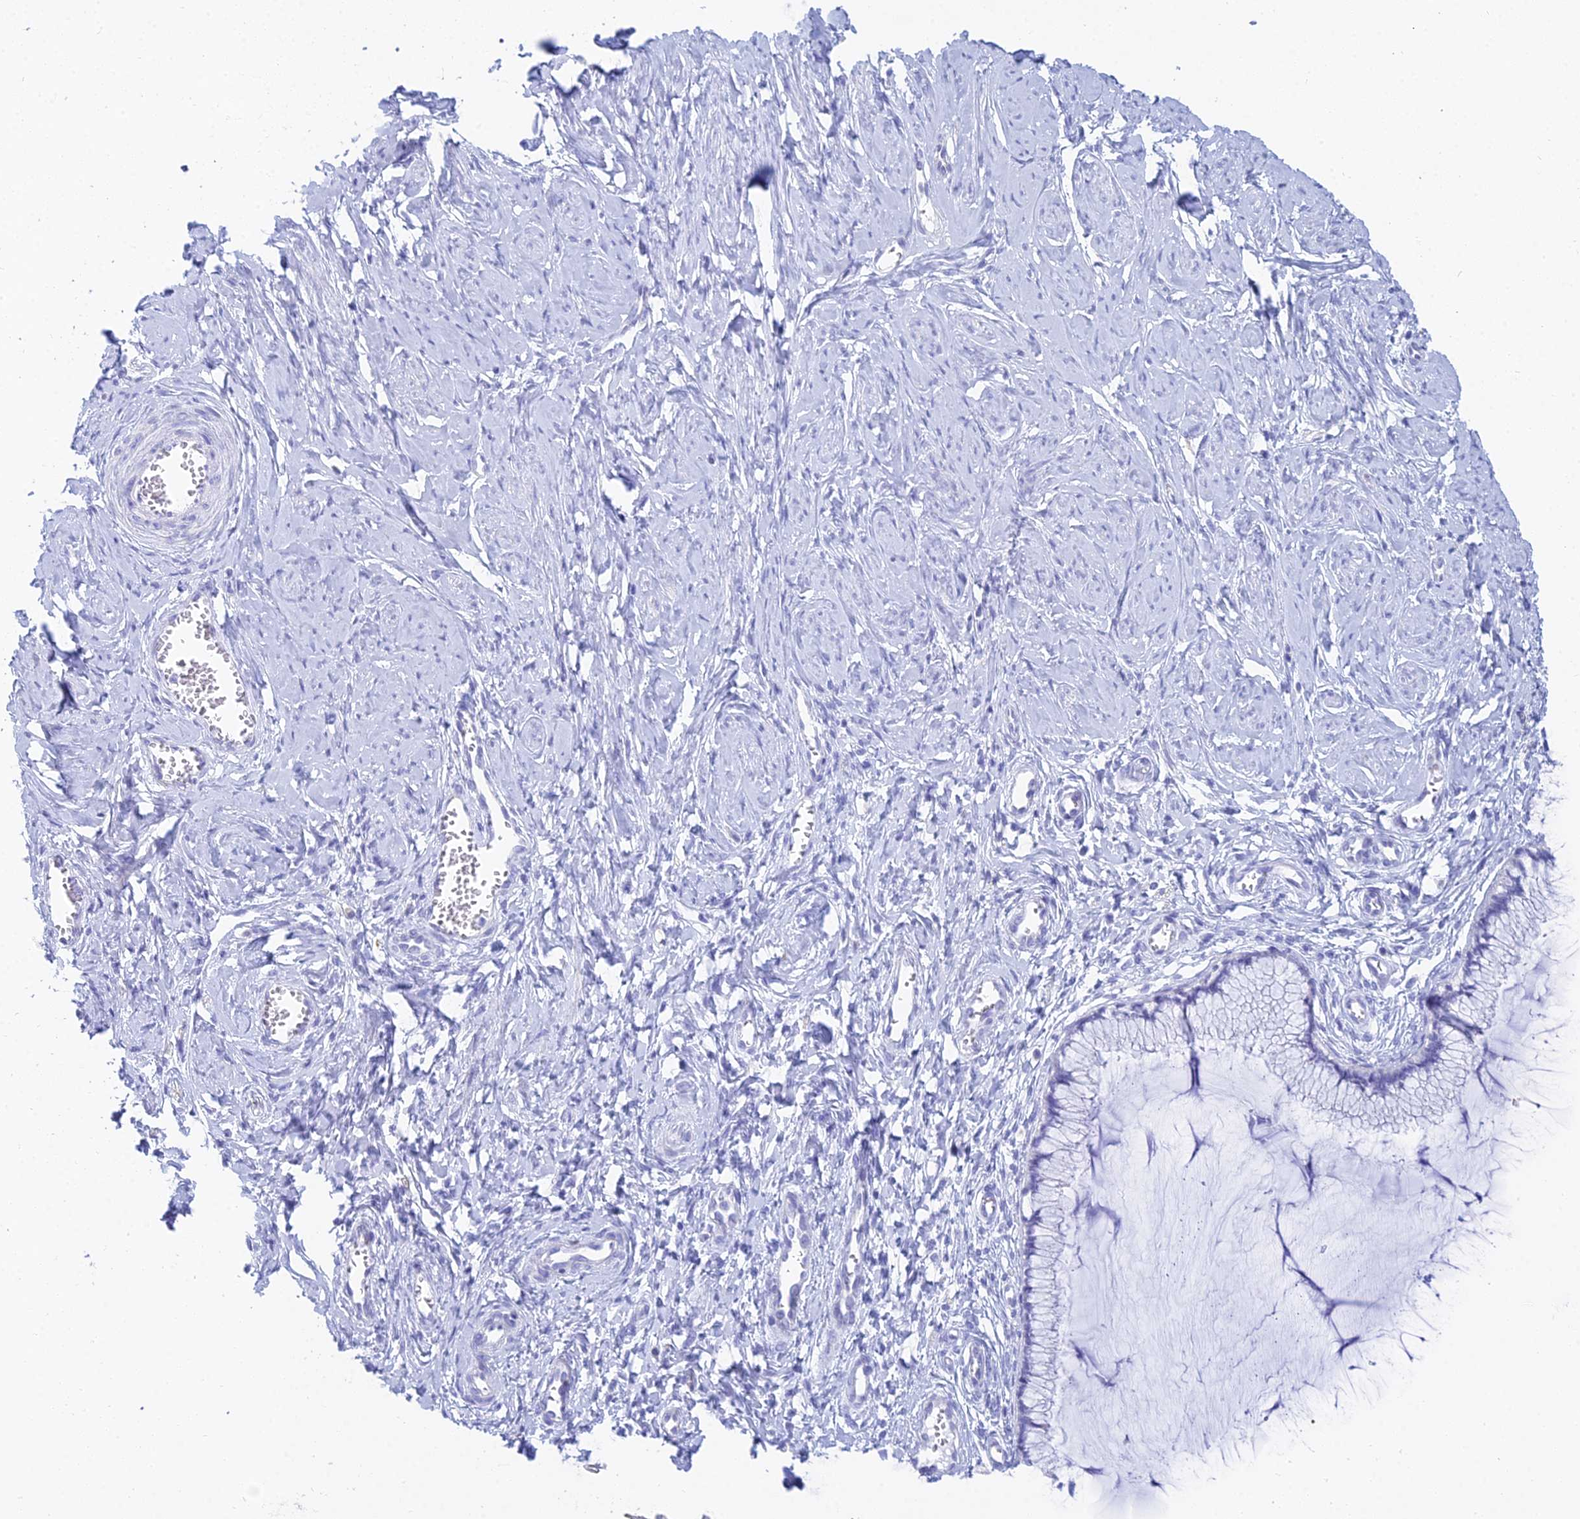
{"staining": {"intensity": "negative", "quantity": "none", "location": "none"}, "tissue": "cervix", "cell_type": "Glandular cells", "image_type": "normal", "snomed": [{"axis": "morphology", "description": "Normal tissue, NOS"}, {"axis": "morphology", "description": "Adenocarcinoma, NOS"}, {"axis": "topography", "description": "Cervix"}], "caption": "DAB immunohistochemical staining of unremarkable cervix shows no significant expression in glandular cells.", "gene": "MCM2", "patient": {"sex": "female", "age": 29}}